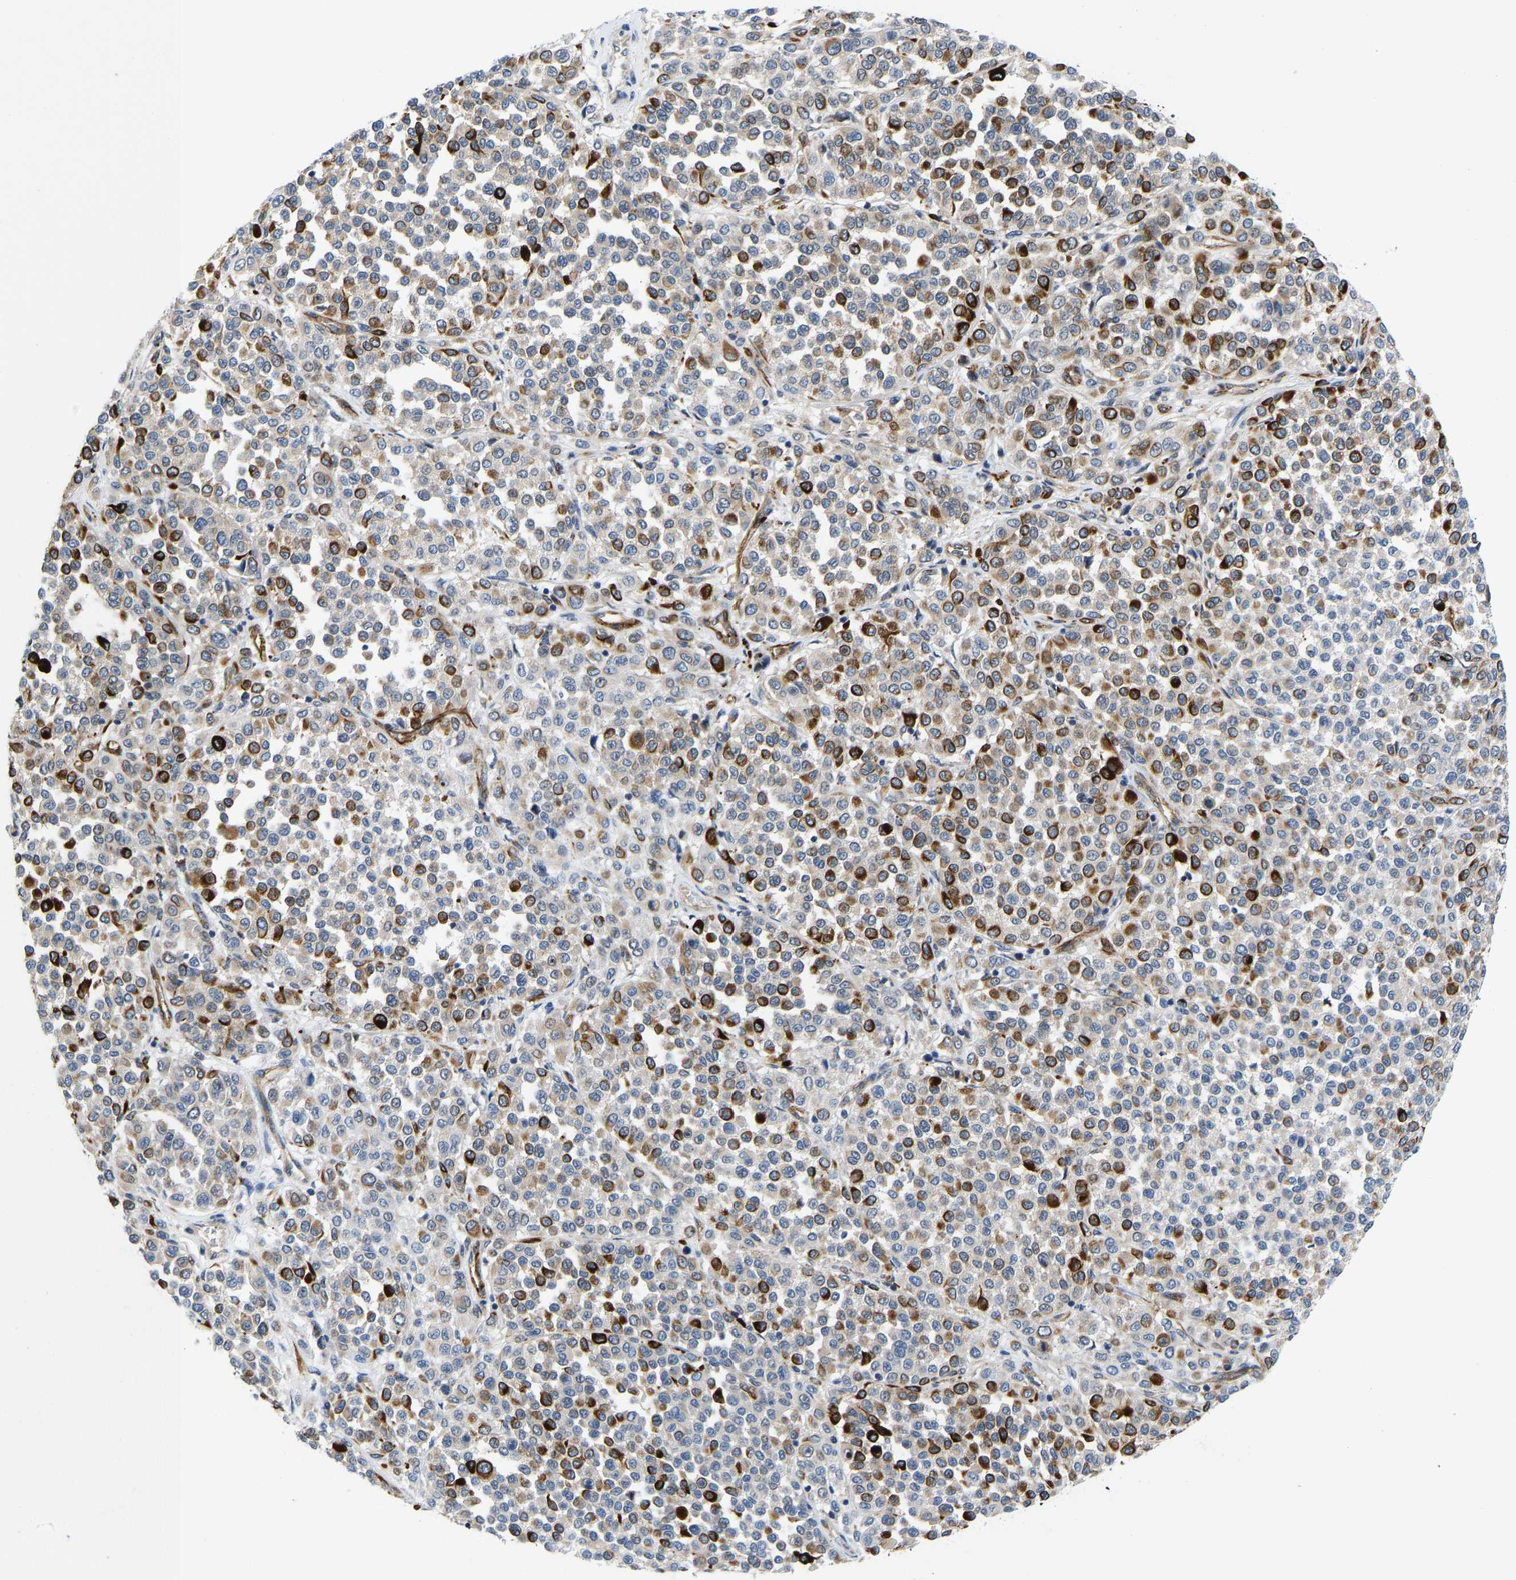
{"staining": {"intensity": "strong", "quantity": "25%-75%", "location": "cytoplasmic/membranous"}, "tissue": "melanoma", "cell_type": "Tumor cells", "image_type": "cancer", "snomed": [{"axis": "morphology", "description": "Malignant melanoma, Metastatic site"}, {"axis": "topography", "description": "Pancreas"}], "caption": "Immunohistochemistry of human melanoma shows high levels of strong cytoplasmic/membranous staining in about 25%-75% of tumor cells.", "gene": "RESF1", "patient": {"sex": "female", "age": 30}}